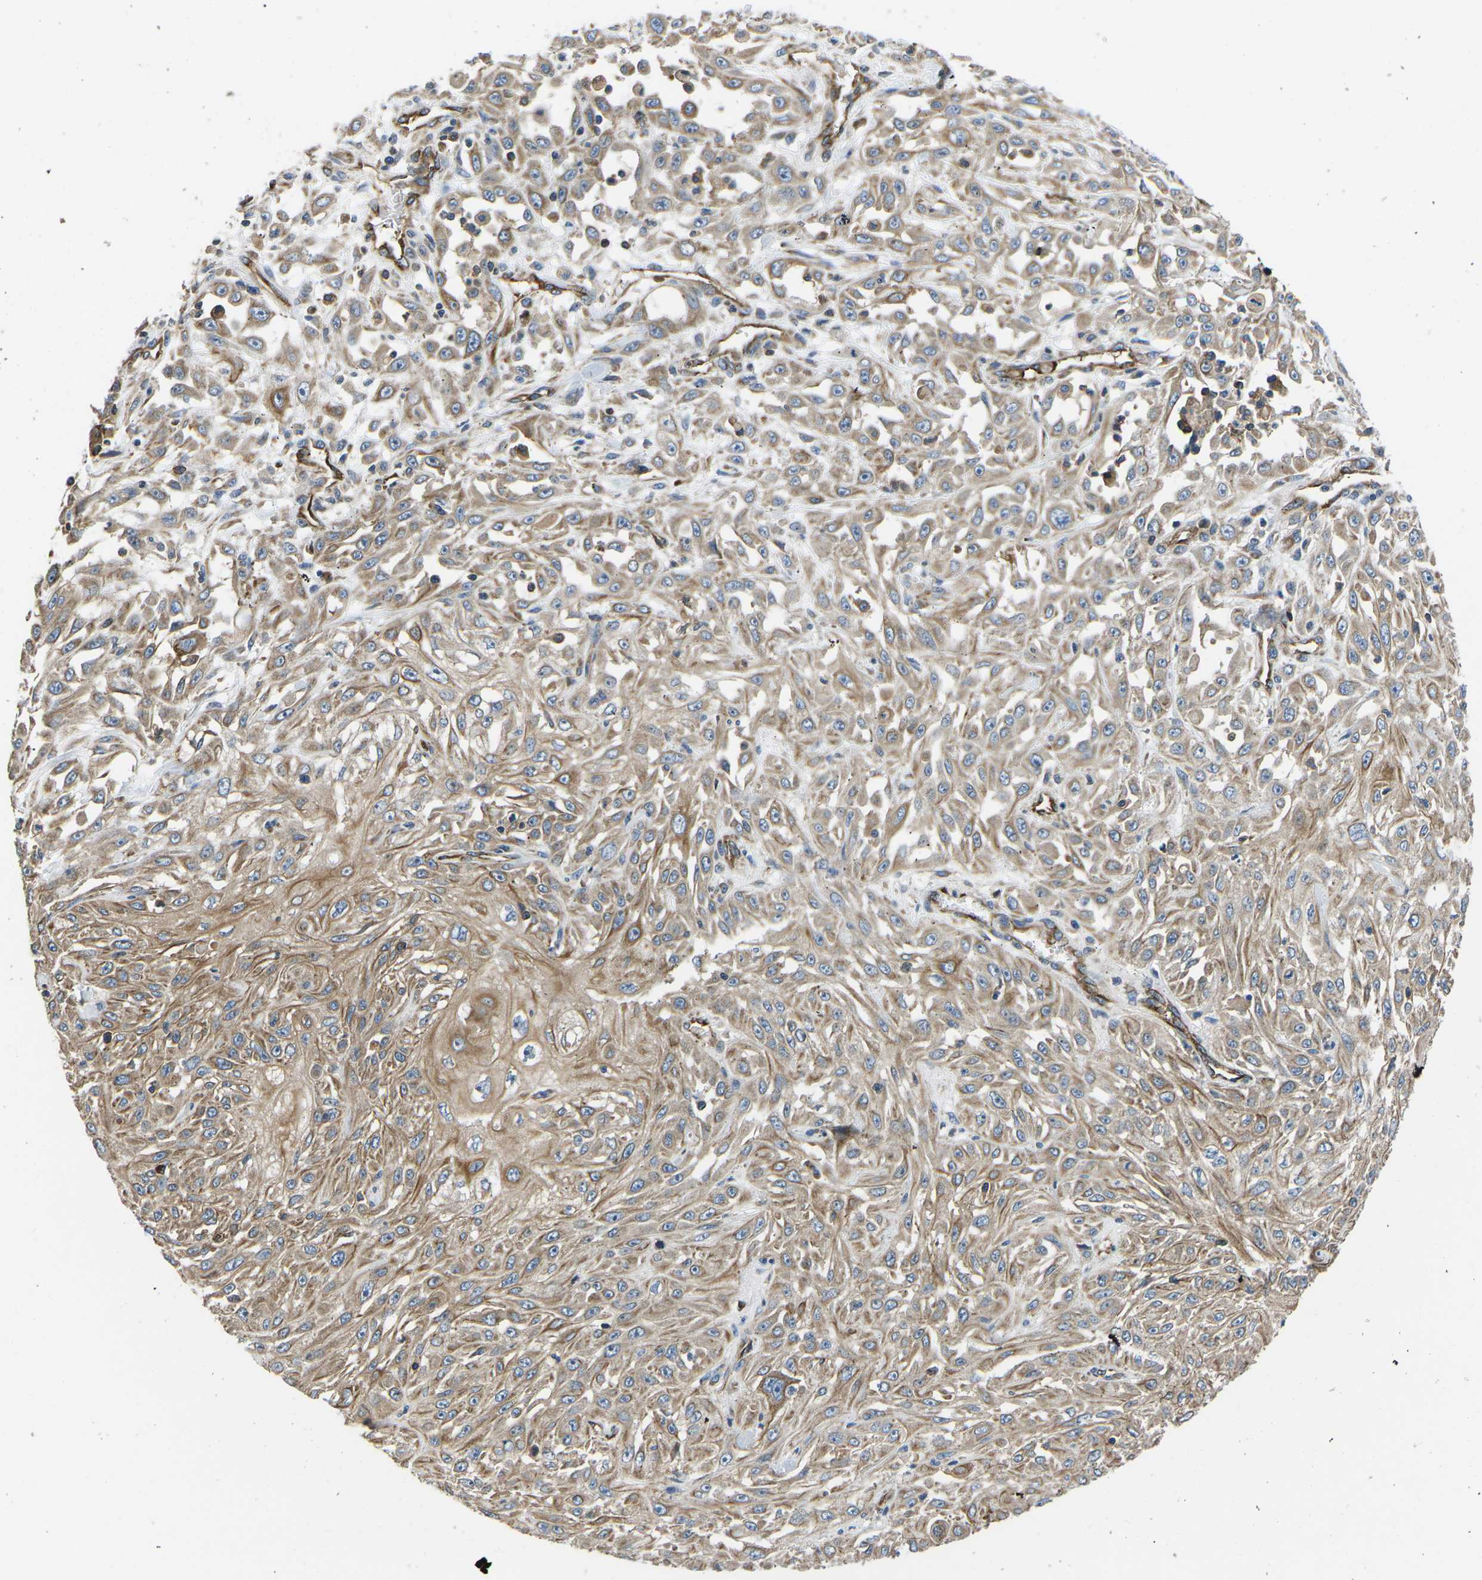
{"staining": {"intensity": "moderate", "quantity": ">75%", "location": "cytoplasmic/membranous"}, "tissue": "skin cancer", "cell_type": "Tumor cells", "image_type": "cancer", "snomed": [{"axis": "morphology", "description": "Squamous cell carcinoma, NOS"}, {"axis": "morphology", "description": "Squamous cell carcinoma, metastatic, NOS"}, {"axis": "topography", "description": "Skin"}, {"axis": "topography", "description": "Lymph node"}], "caption": "Metastatic squamous cell carcinoma (skin) tissue shows moderate cytoplasmic/membranous positivity in approximately >75% of tumor cells, visualized by immunohistochemistry. Ihc stains the protein in brown and the nuclei are stained blue.", "gene": "KCNJ15", "patient": {"sex": "male", "age": 75}}